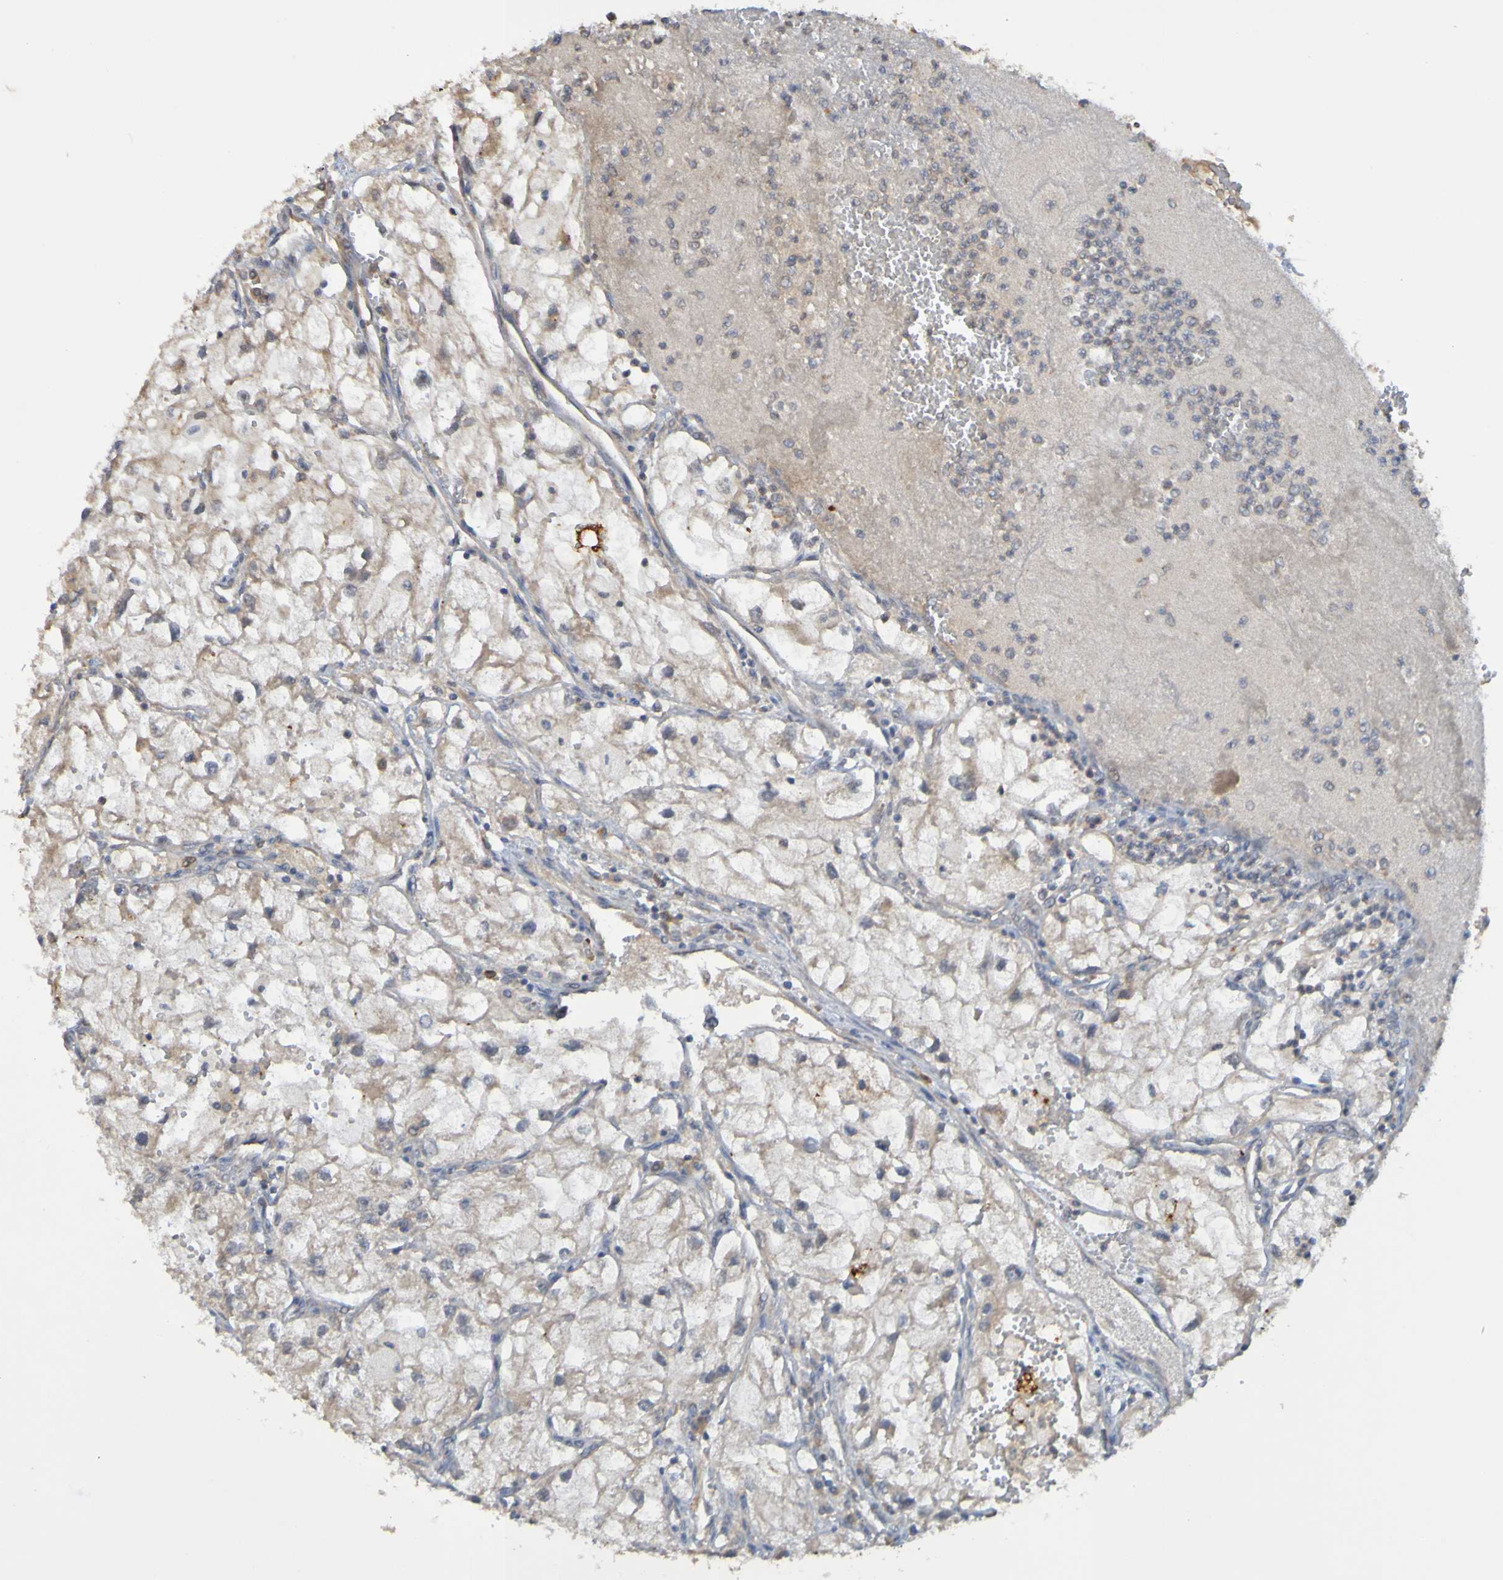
{"staining": {"intensity": "moderate", "quantity": "<25%", "location": "cytoplasmic/membranous"}, "tissue": "renal cancer", "cell_type": "Tumor cells", "image_type": "cancer", "snomed": [{"axis": "morphology", "description": "Adenocarcinoma, NOS"}, {"axis": "topography", "description": "Kidney"}], "caption": "DAB (3,3'-diaminobenzidine) immunohistochemical staining of human renal adenocarcinoma exhibits moderate cytoplasmic/membranous protein positivity in about <25% of tumor cells.", "gene": "NAV2", "patient": {"sex": "female", "age": 70}}